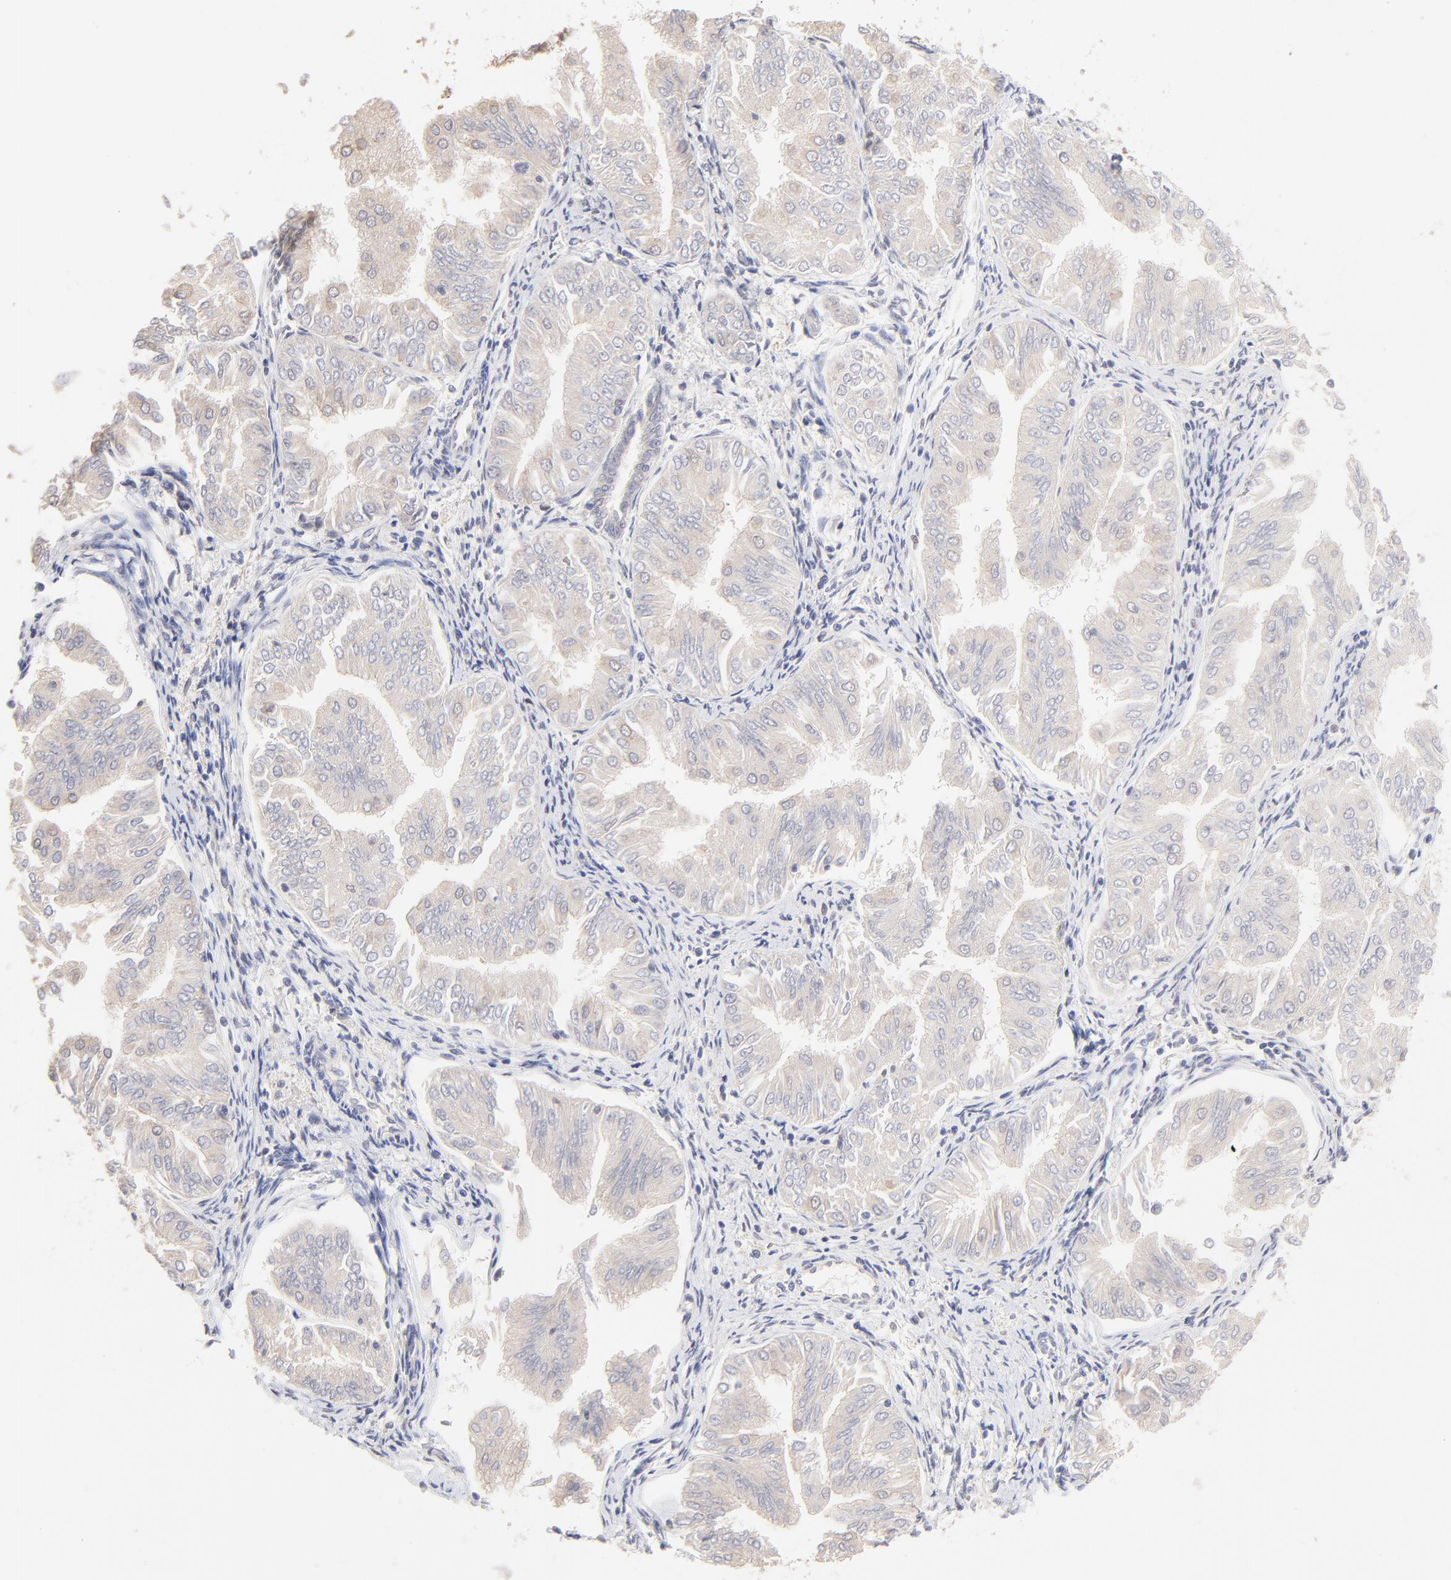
{"staining": {"intensity": "weak", "quantity": ">75%", "location": "cytoplasmic/membranous"}, "tissue": "endometrial cancer", "cell_type": "Tumor cells", "image_type": "cancer", "snomed": [{"axis": "morphology", "description": "Adenocarcinoma, NOS"}, {"axis": "topography", "description": "Endometrium"}], "caption": "This is a histology image of immunohistochemistry (IHC) staining of endometrial cancer (adenocarcinoma), which shows weak staining in the cytoplasmic/membranous of tumor cells.", "gene": "DSN1", "patient": {"sex": "female", "age": 53}}